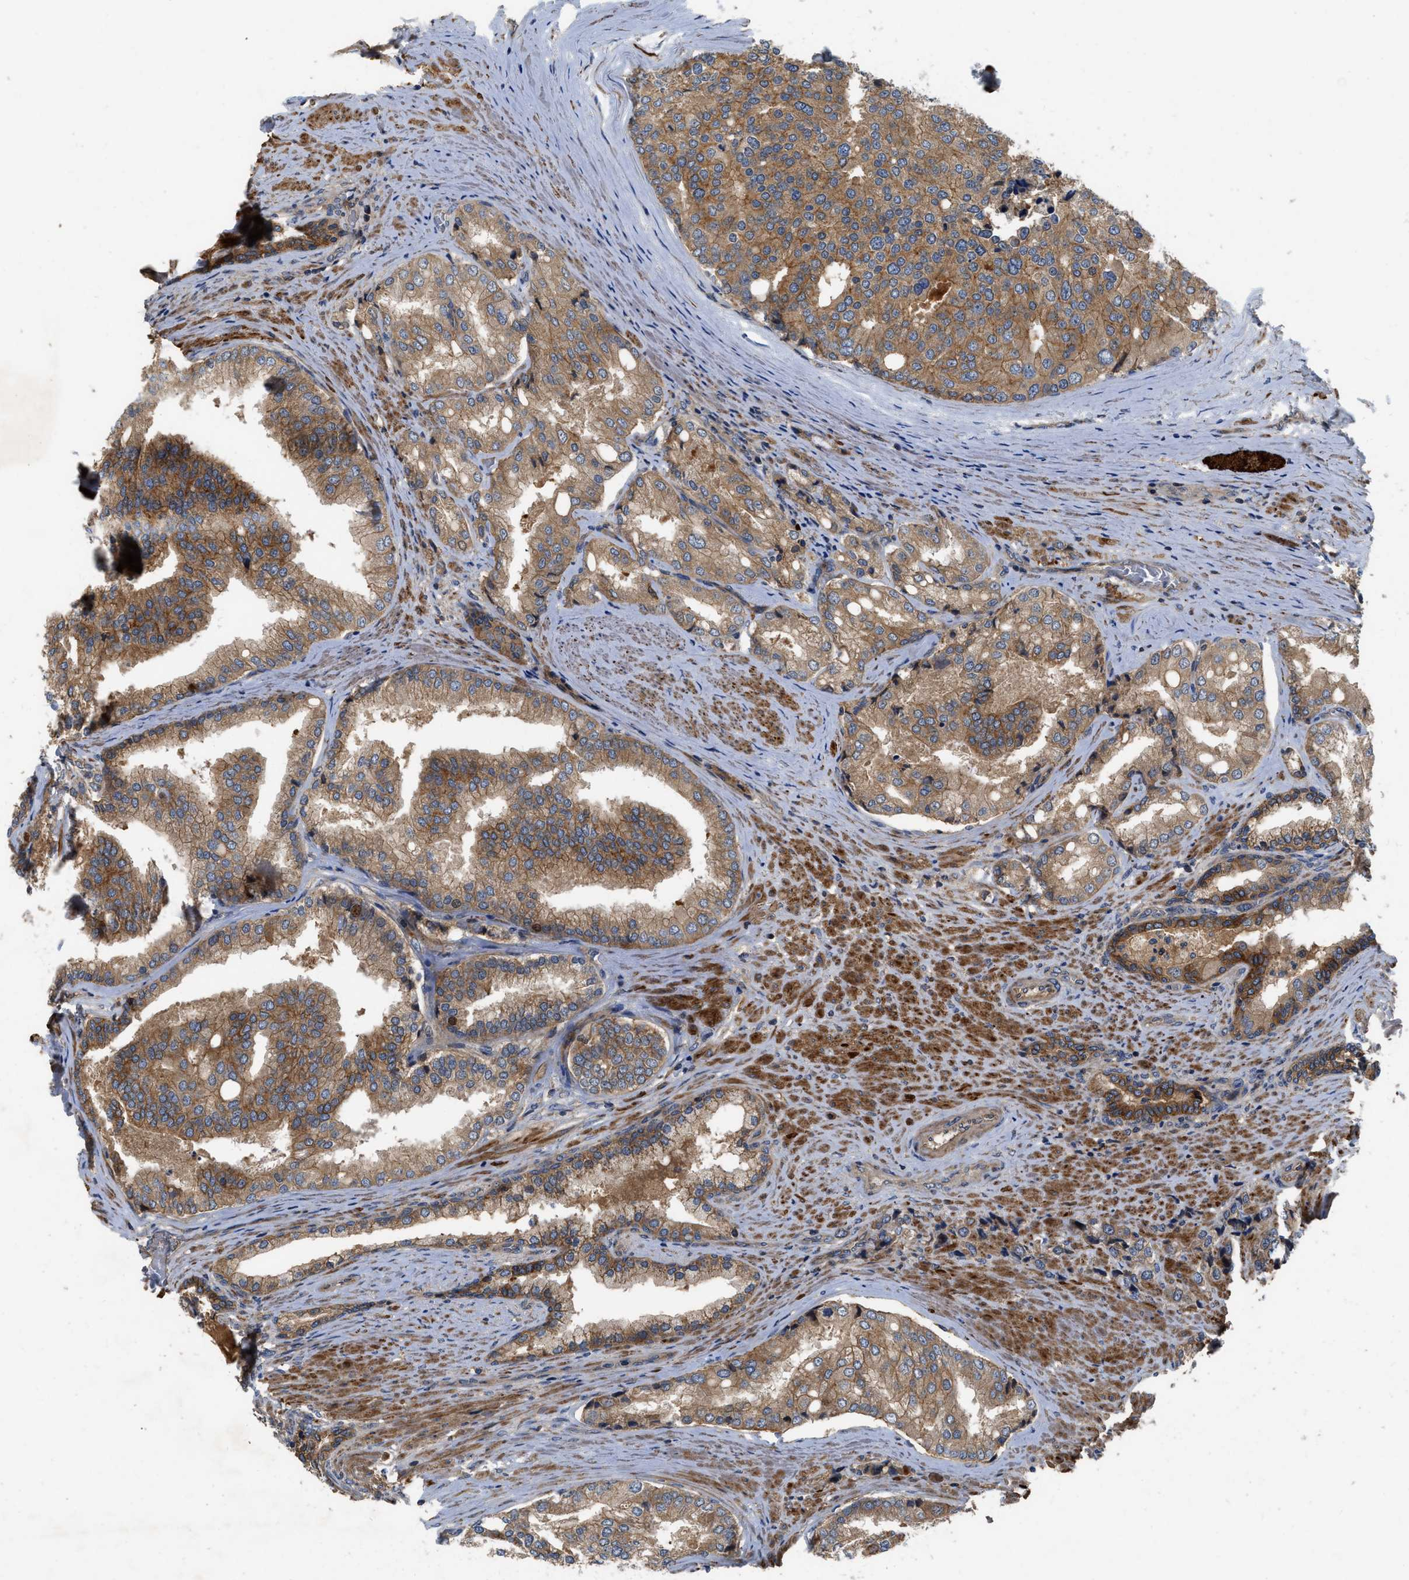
{"staining": {"intensity": "moderate", "quantity": ">75%", "location": "cytoplasmic/membranous"}, "tissue": "prostate cancer", "cell_type": "Tumor cells", "image_type": "cancer", "snomed": [{"axis": "morphology", "description": "Adenocarcinoma, High grade"}, {"axis": "topography", "description": "Prostate"}], "caption": "DAB (3,3'-diaminobenzidine) immunohistochemical staining of human prostate cancer shows moderate cytoplasmic/membranous protein positivity in approximately >75% of tumor cells.", "gene": "CNNM3", "patient": {"sex": "male", "age": 50}}